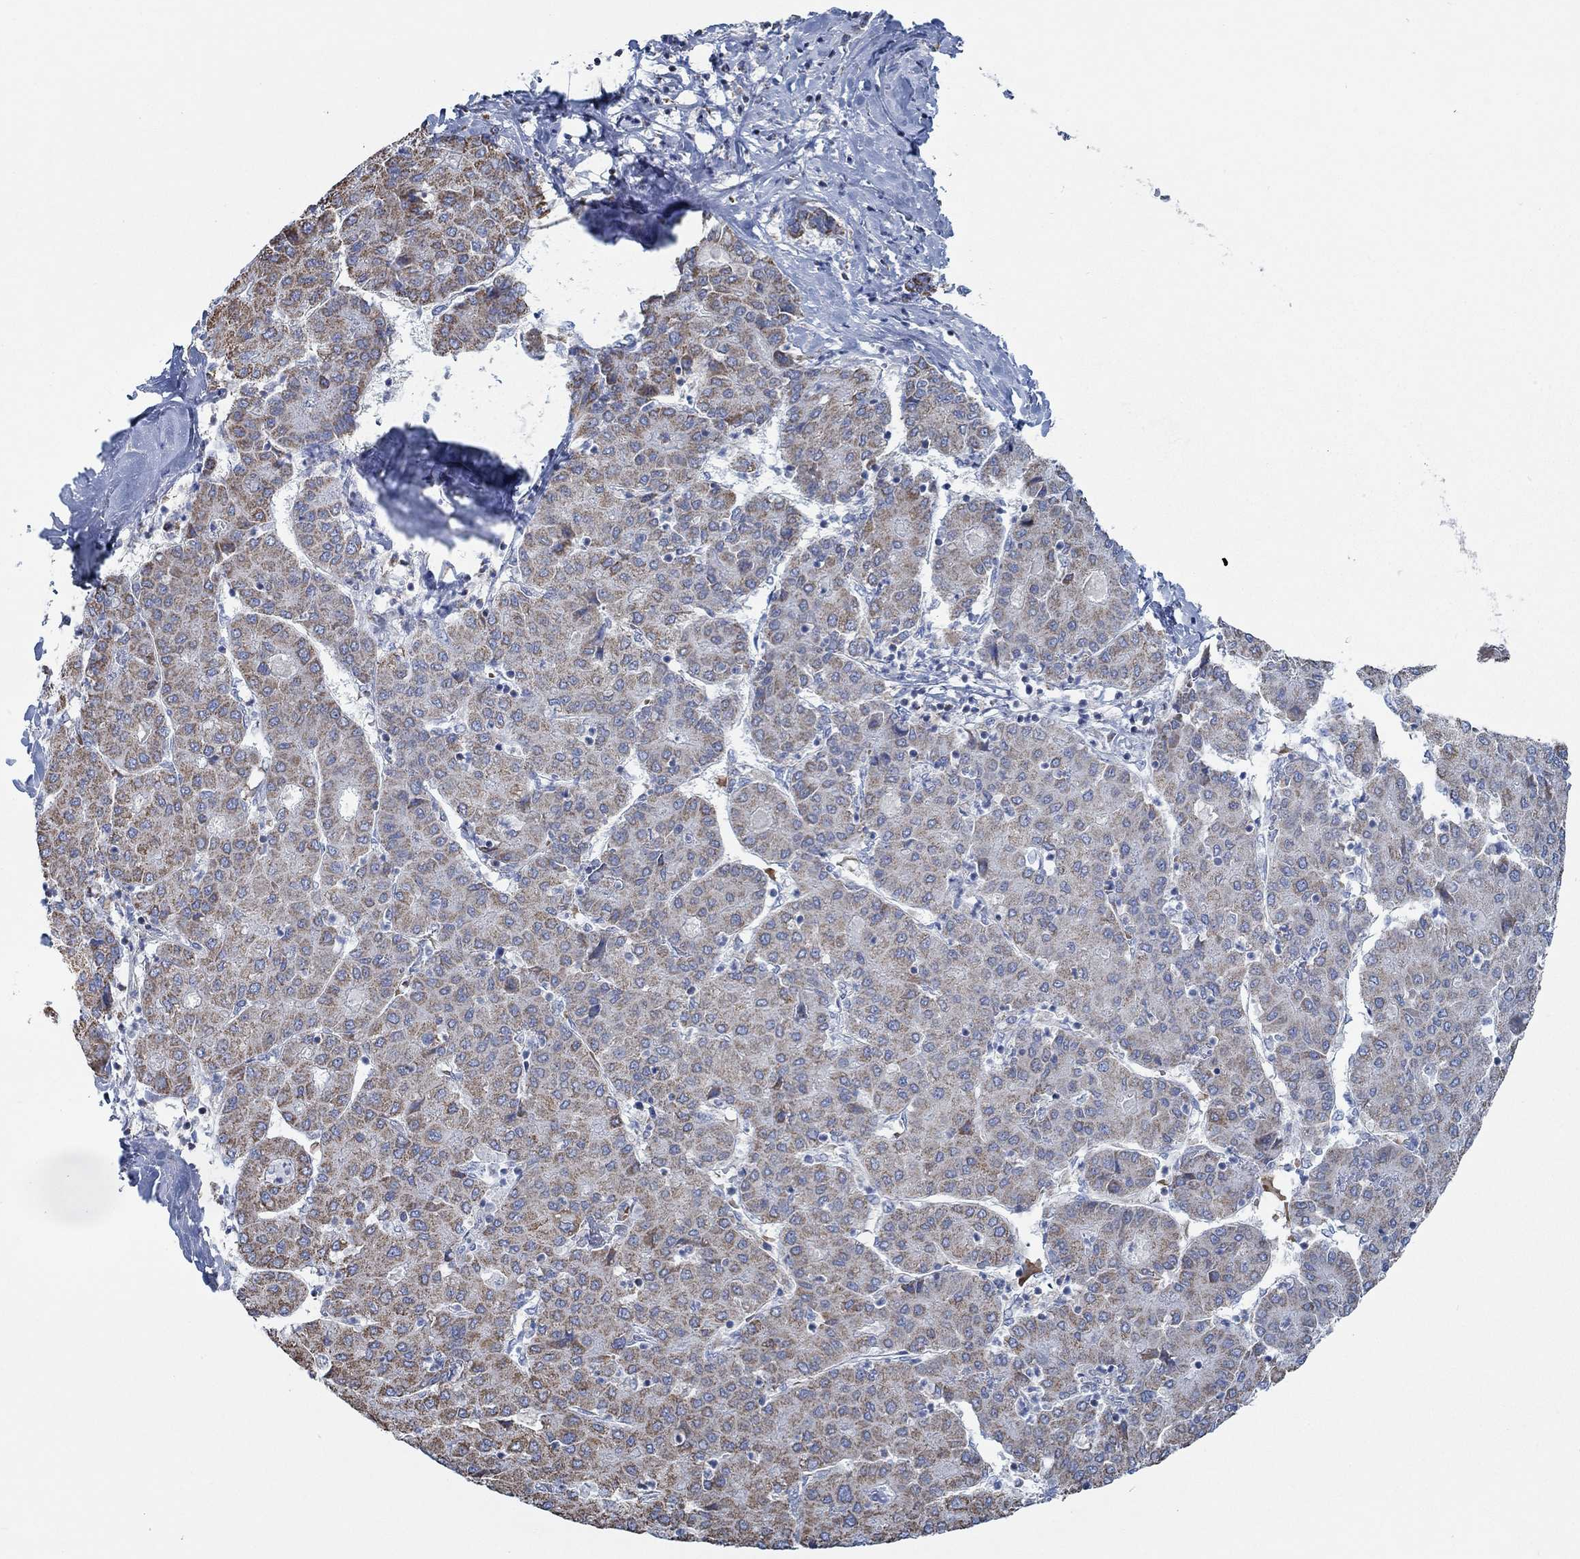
{"staining": {"intensity": "strong", "quantity": "<25%", "location": "cytoplasmic/membranous"}, "tissue": "liver cancer", "cell_type": "Tumor cells", "image_type": "cancer", "snomed": [{"axis": "morphology", "description": "Carcinoma, Hepatocellular, NOS"}, {"axis": "topography", "description": "Liver"}], "caption": "DAB immunohistochemical staining of liver hepatocellular carcinoma demonstrates strong cytoplasmic/membranous protein expression in approximately <25% of tumor cells.", "gene": "GLOD5", "patient": {"sex": "male", "age": 65}}